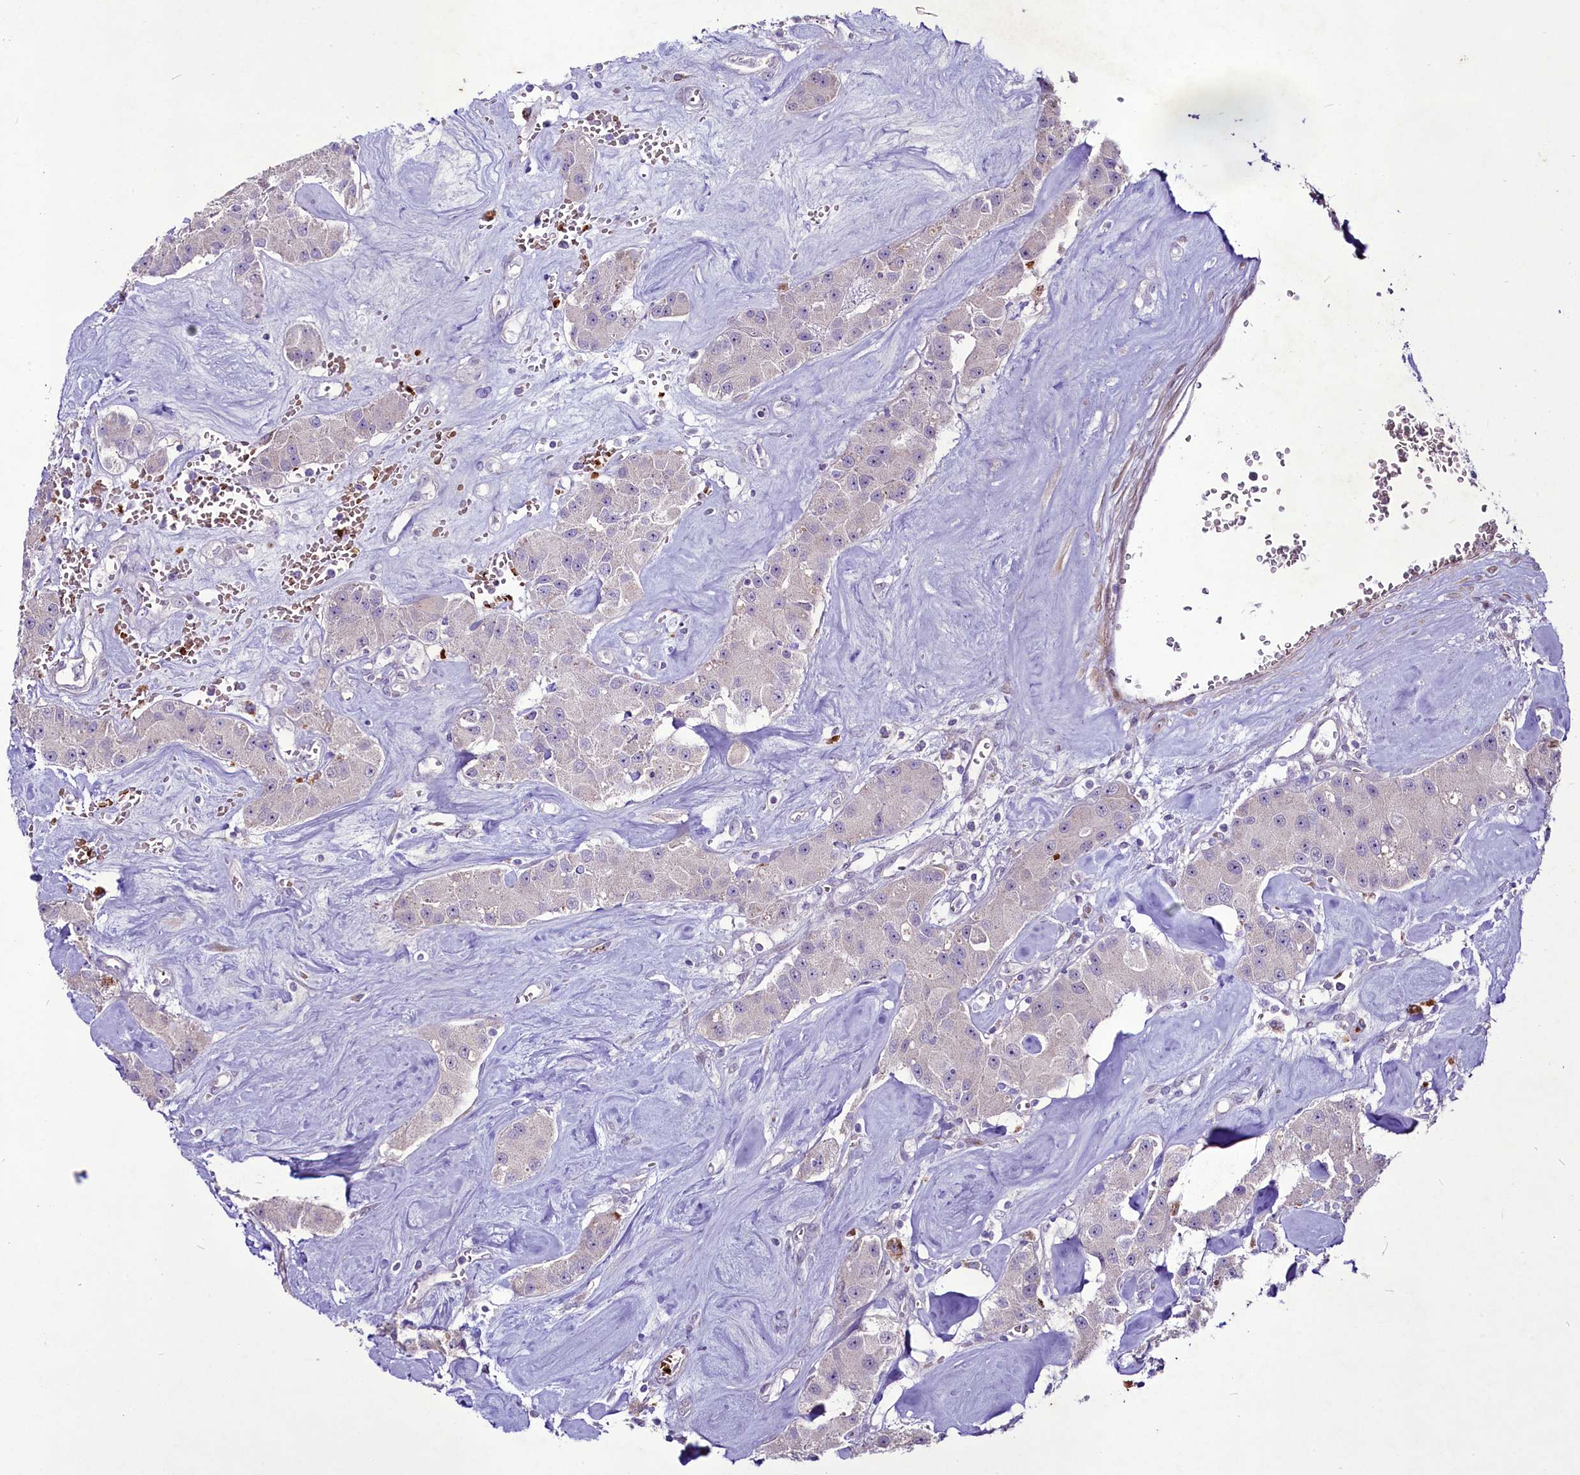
{"staining": {"intensity": "negative", "quantity": "none", "location": "none"}, "tissue": "carcinoid", "cell_type": "Tumor cells", "image_type": "cancer", "snomed": [{"axis": "morphology", "description": "Carcinoid, malignant, NOS"}, {"axis": "topography", "description": "Pancreas"}], "caption": "Protein analysis of carcinoid demonstrates no significant expression in tumor cells.", "gene": "SUSD3", "patient": {"sex": "male", "age": 41}}